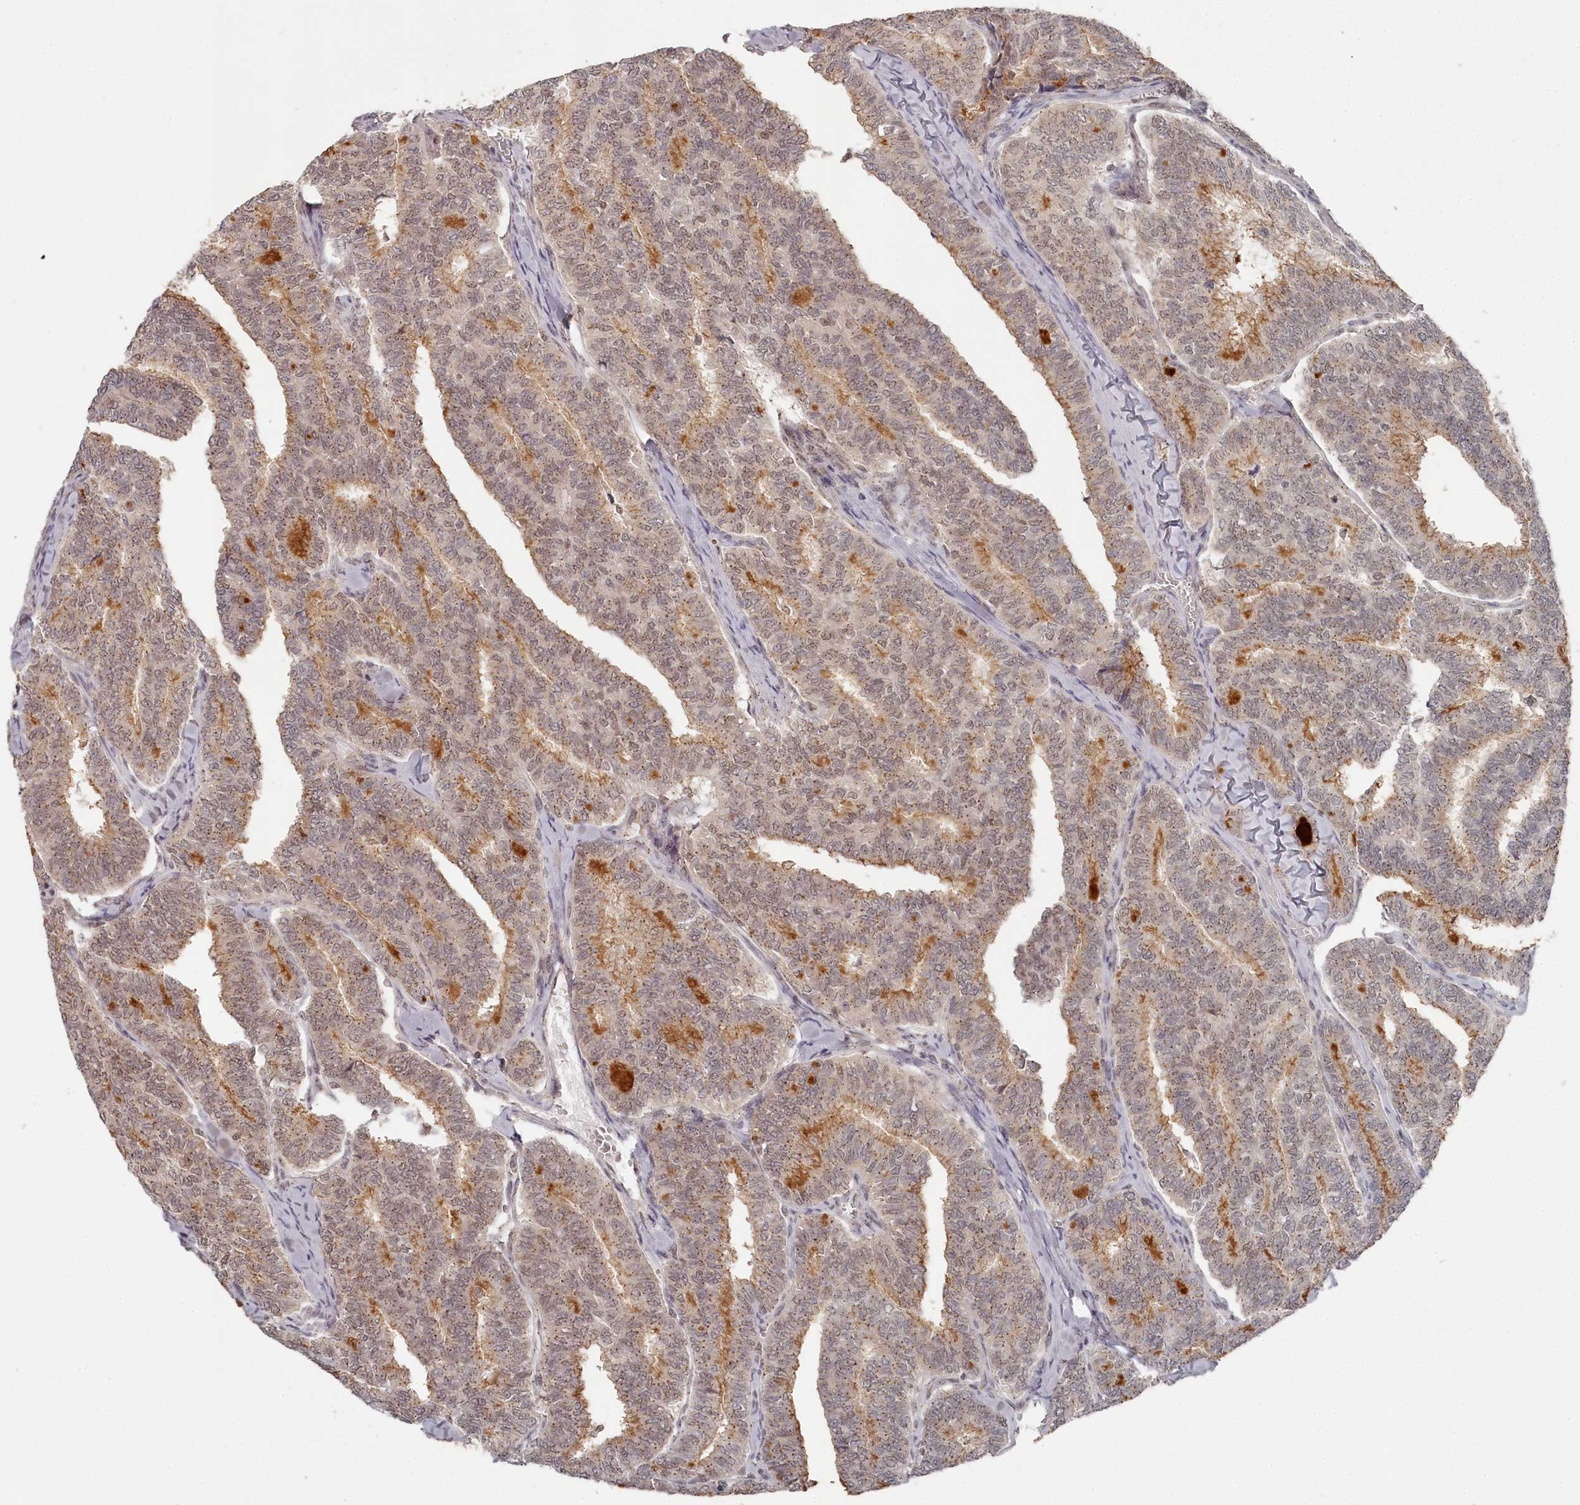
{"staining": {"intensity": "weak", "quantity": ">75%", "location": "cytoplasmic/membranous,nuclear"}, "tissue": "thyroid cancer", "cell_type": "Tumor cells", "image_type": "cancer", "snomed": [{"axis": "morphology", "description": "Papillary adenocarcinoma, NOS"}, {"axis": "topography", "description": "Thyroid gland"}], "caption": "This is an image of IHC staining of papillary adenocarcinoma (thyroid), which shows weak positivity in the cytoplasmic/membranous and nuclear of tumor cells.", "gene": "EXOSC1", "patient": {"sex": "female", "age": 35}}